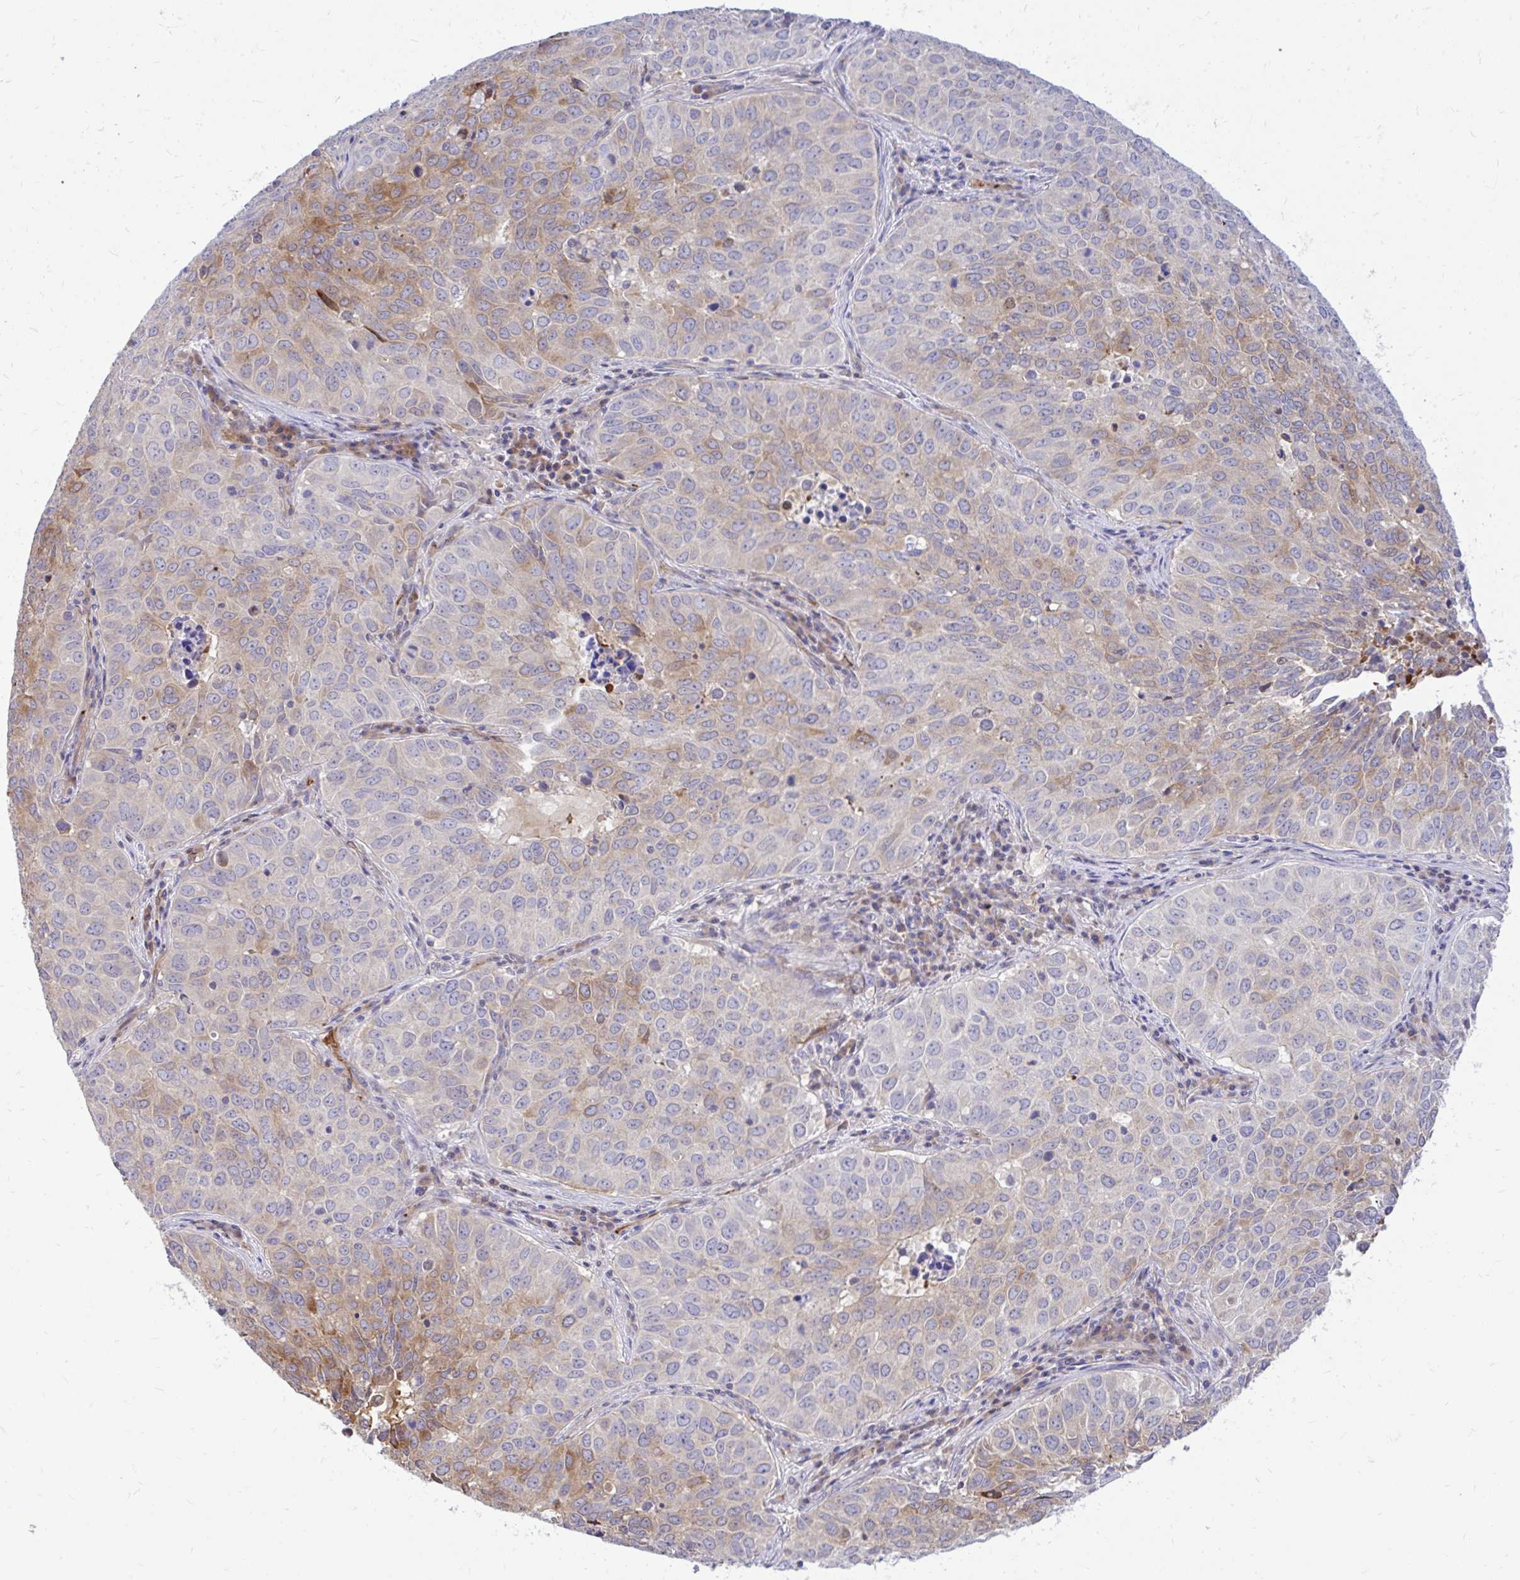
{"staining": {"intensity": "moderate", "quantity": "<25%", "location": "cytoplasmic/membranous"}, "tissue": "lung cancer", "cell_type": "Tumor cells", "image_type": "cancer", "snomed": [{"axis": "morphology", "description": "Adenocarcinoma, NOS"}, {"axis": "topography", "description": "Lung"}], "caption": "Adenocarcinoma (lung) stained for a protein (brown) exhibits moderate cytoplasmic/membranous positive staining in about <25% of tumor cells.", "gene": "ESPNL", "patient": {"sex": "female", "age": 50}}